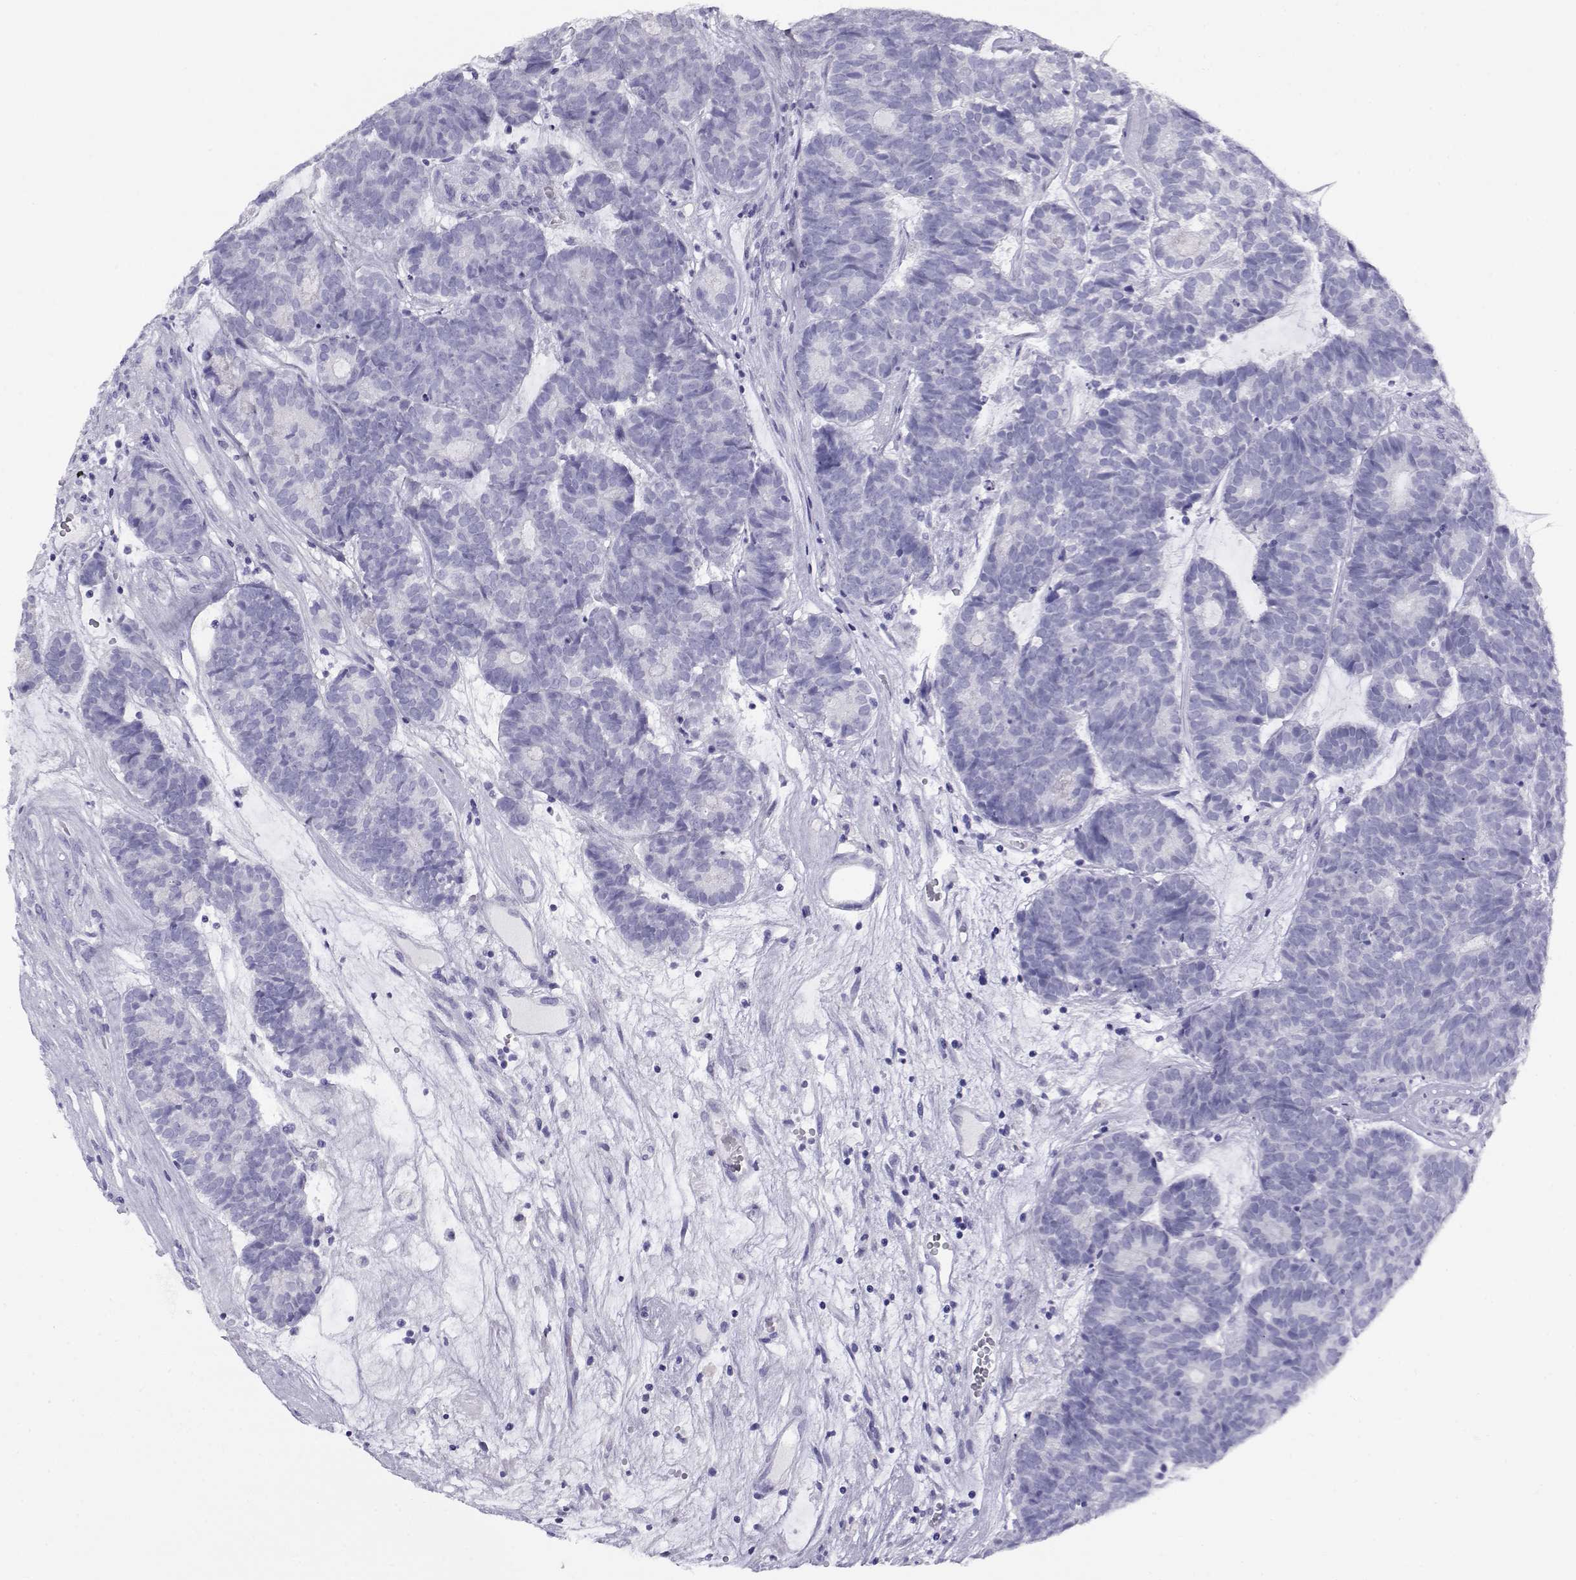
{"staining": {"intensity": "negative", "quantity": "none", "location": "none"}, "tissue": "head and neck cancer", "cell_type": "Tumor cells", "image_type": "cancer", "snomed": [{"axis": "morphology", "description": "Adenocarcinoma, NOS"}, {"axis": "topography", "description": "Head-Neck"}], "caption": "IHC histopathology image of neoplastic tissue: head and neck adenocarcinoma stained with DAB (3,3'-diaminobenzidine) reveals no significant protein expression in tumor cells.", "gene": "RHOXF2", "patient": {"sex": "female", "age": 81}}